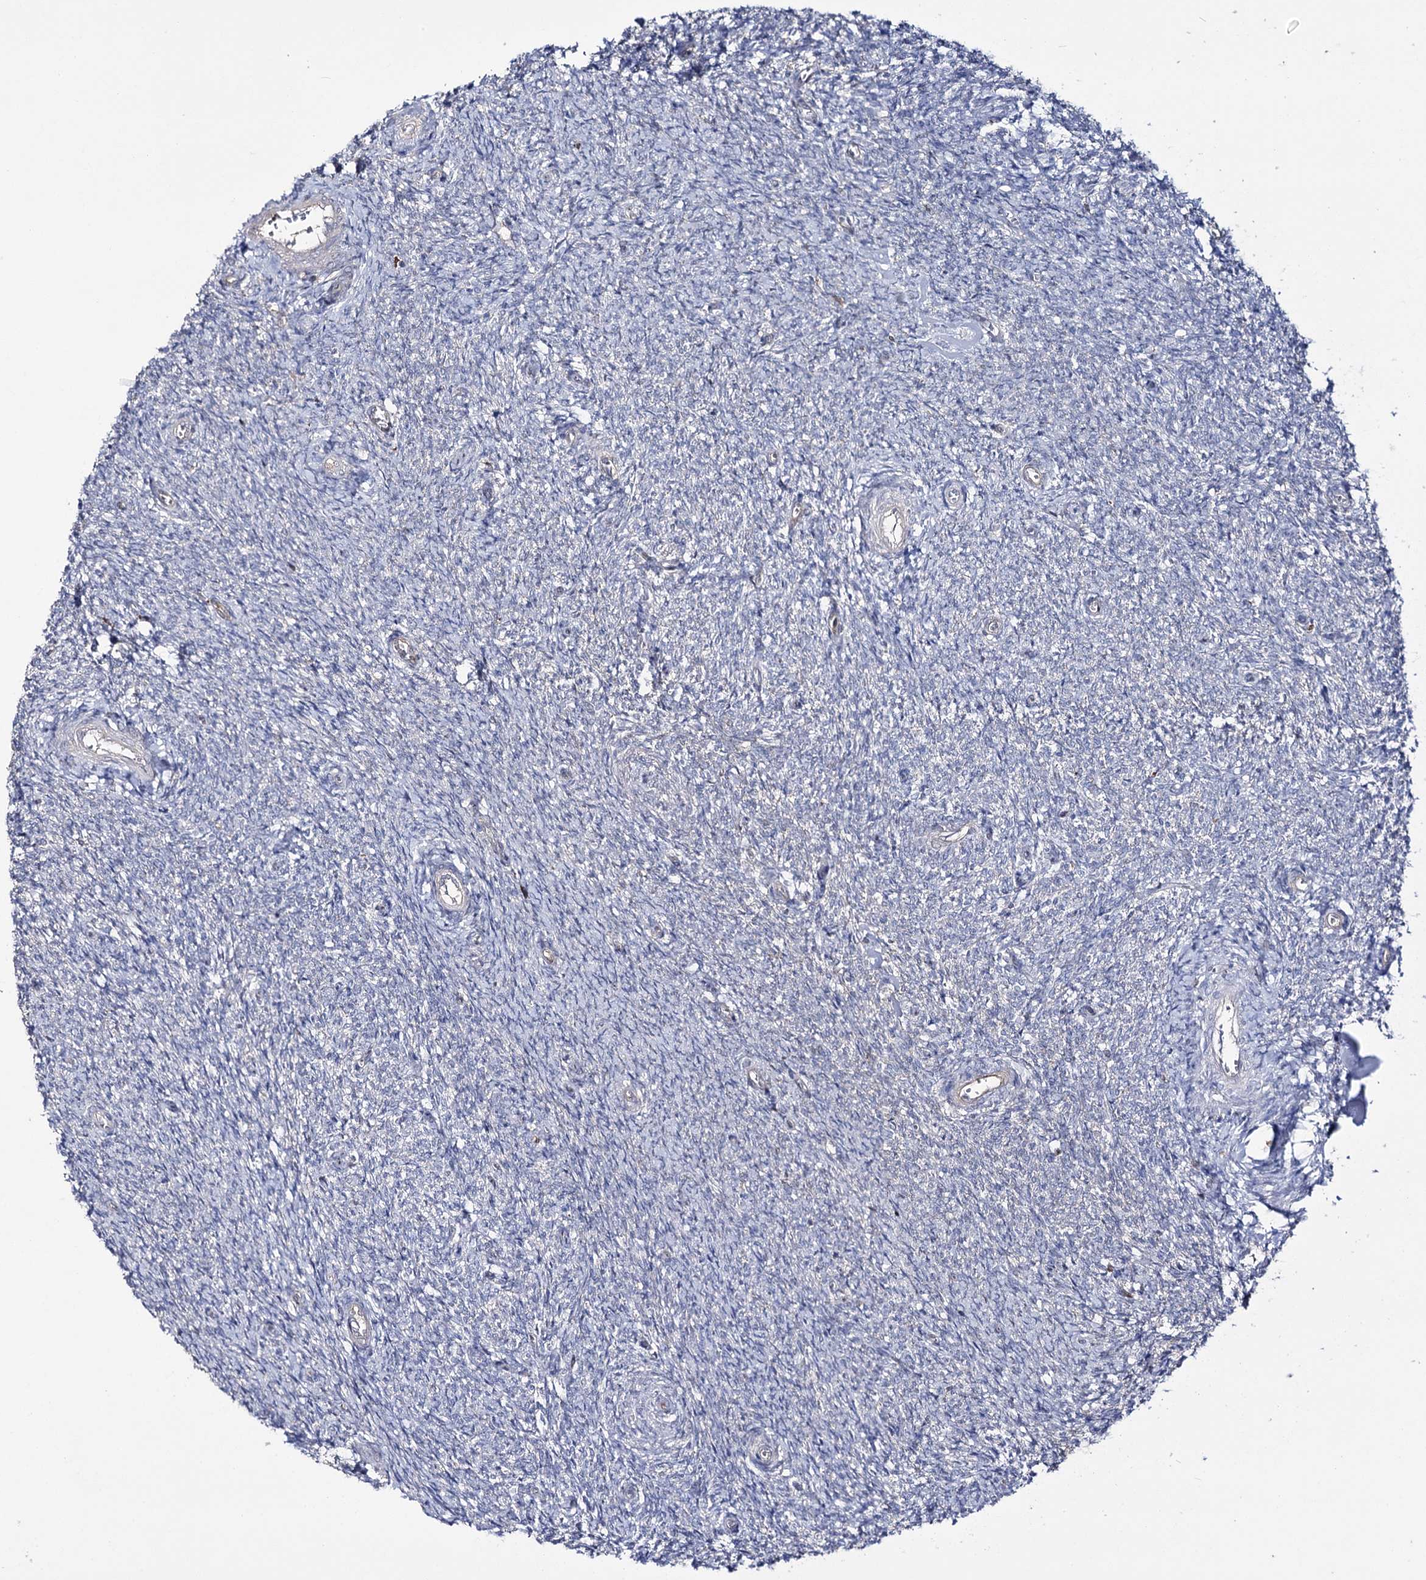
{"staining": {"intensity": "negative", "quantity": "none", "location": "none"}, "tissue": "ovary", "cell_type": "Ovarian stroma cells", "image_type": "normal", "snomed": [{"axis": "morphology", "description": "Normal tissue, NOS"}, {"axis": "topography", "description": "Ovary"}], "caption": "Micrograph shows no protein staining in ovarian stroma cells of normal ovary.", "gene": "PTER", "patient": {"sex": "female", "age": 44}}